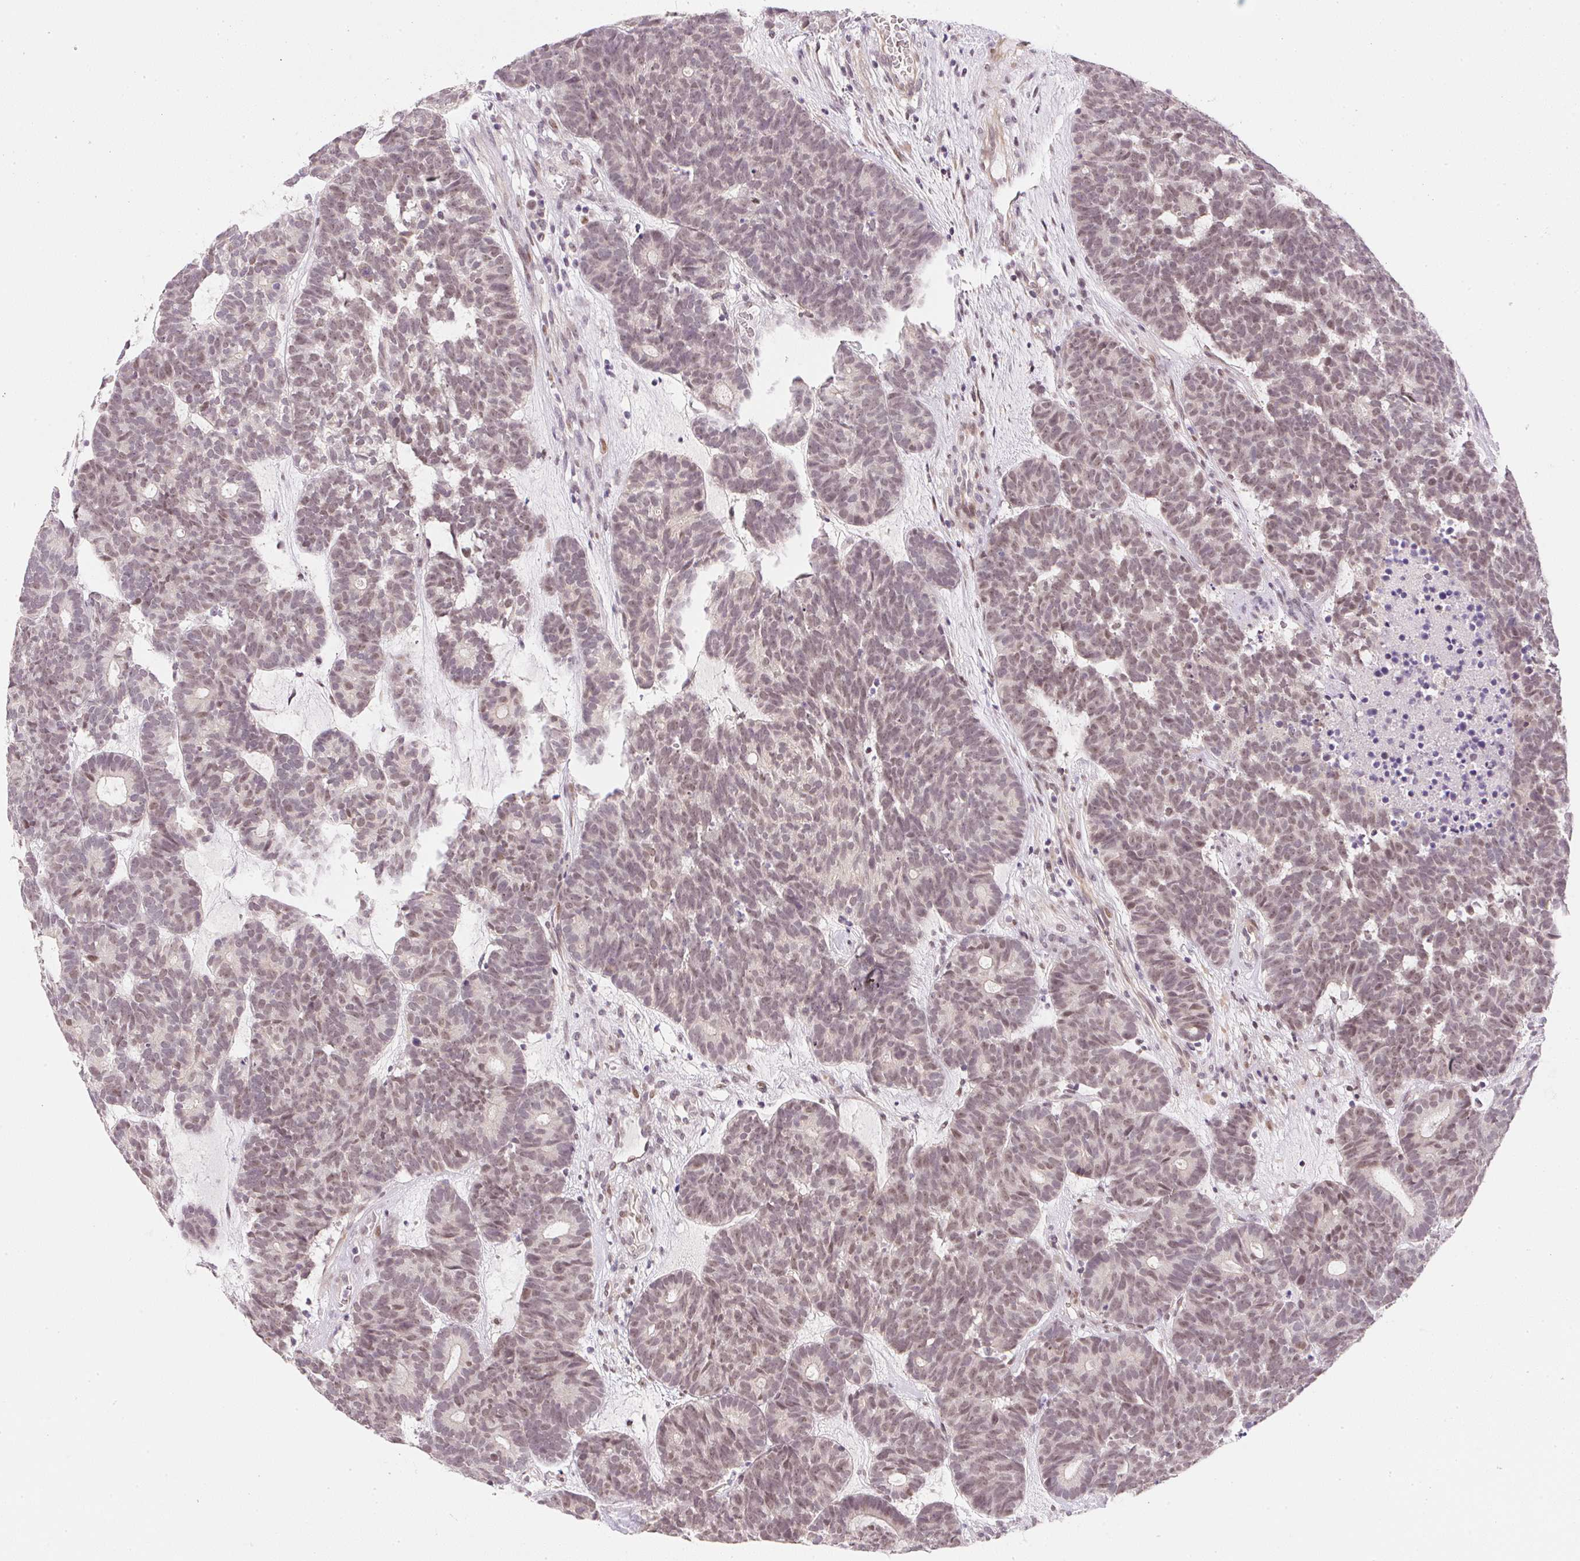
{"staining": {"intensity": "moderate", "quantity": ">75%", "location": "nuclear"}, "tissue": "head and neck cancer", "cell_type": "Tumor cells", "image_type": "cancer", "snomed": [{"axis": "morphology", "description": "Adenocarcinoma, NOS"}, {"axis": "topography", "description": "Head-Neck"}], "caption": "Immunohistochemistry (IHC) (DAB) staining of human head and neck cancer (adenocarcinoma) demonstrates moderate nuclear protein positivity in about >75% of tumor cells.", "gene": "DPPA4", "patient": {"sex": "female", "age": 81}}